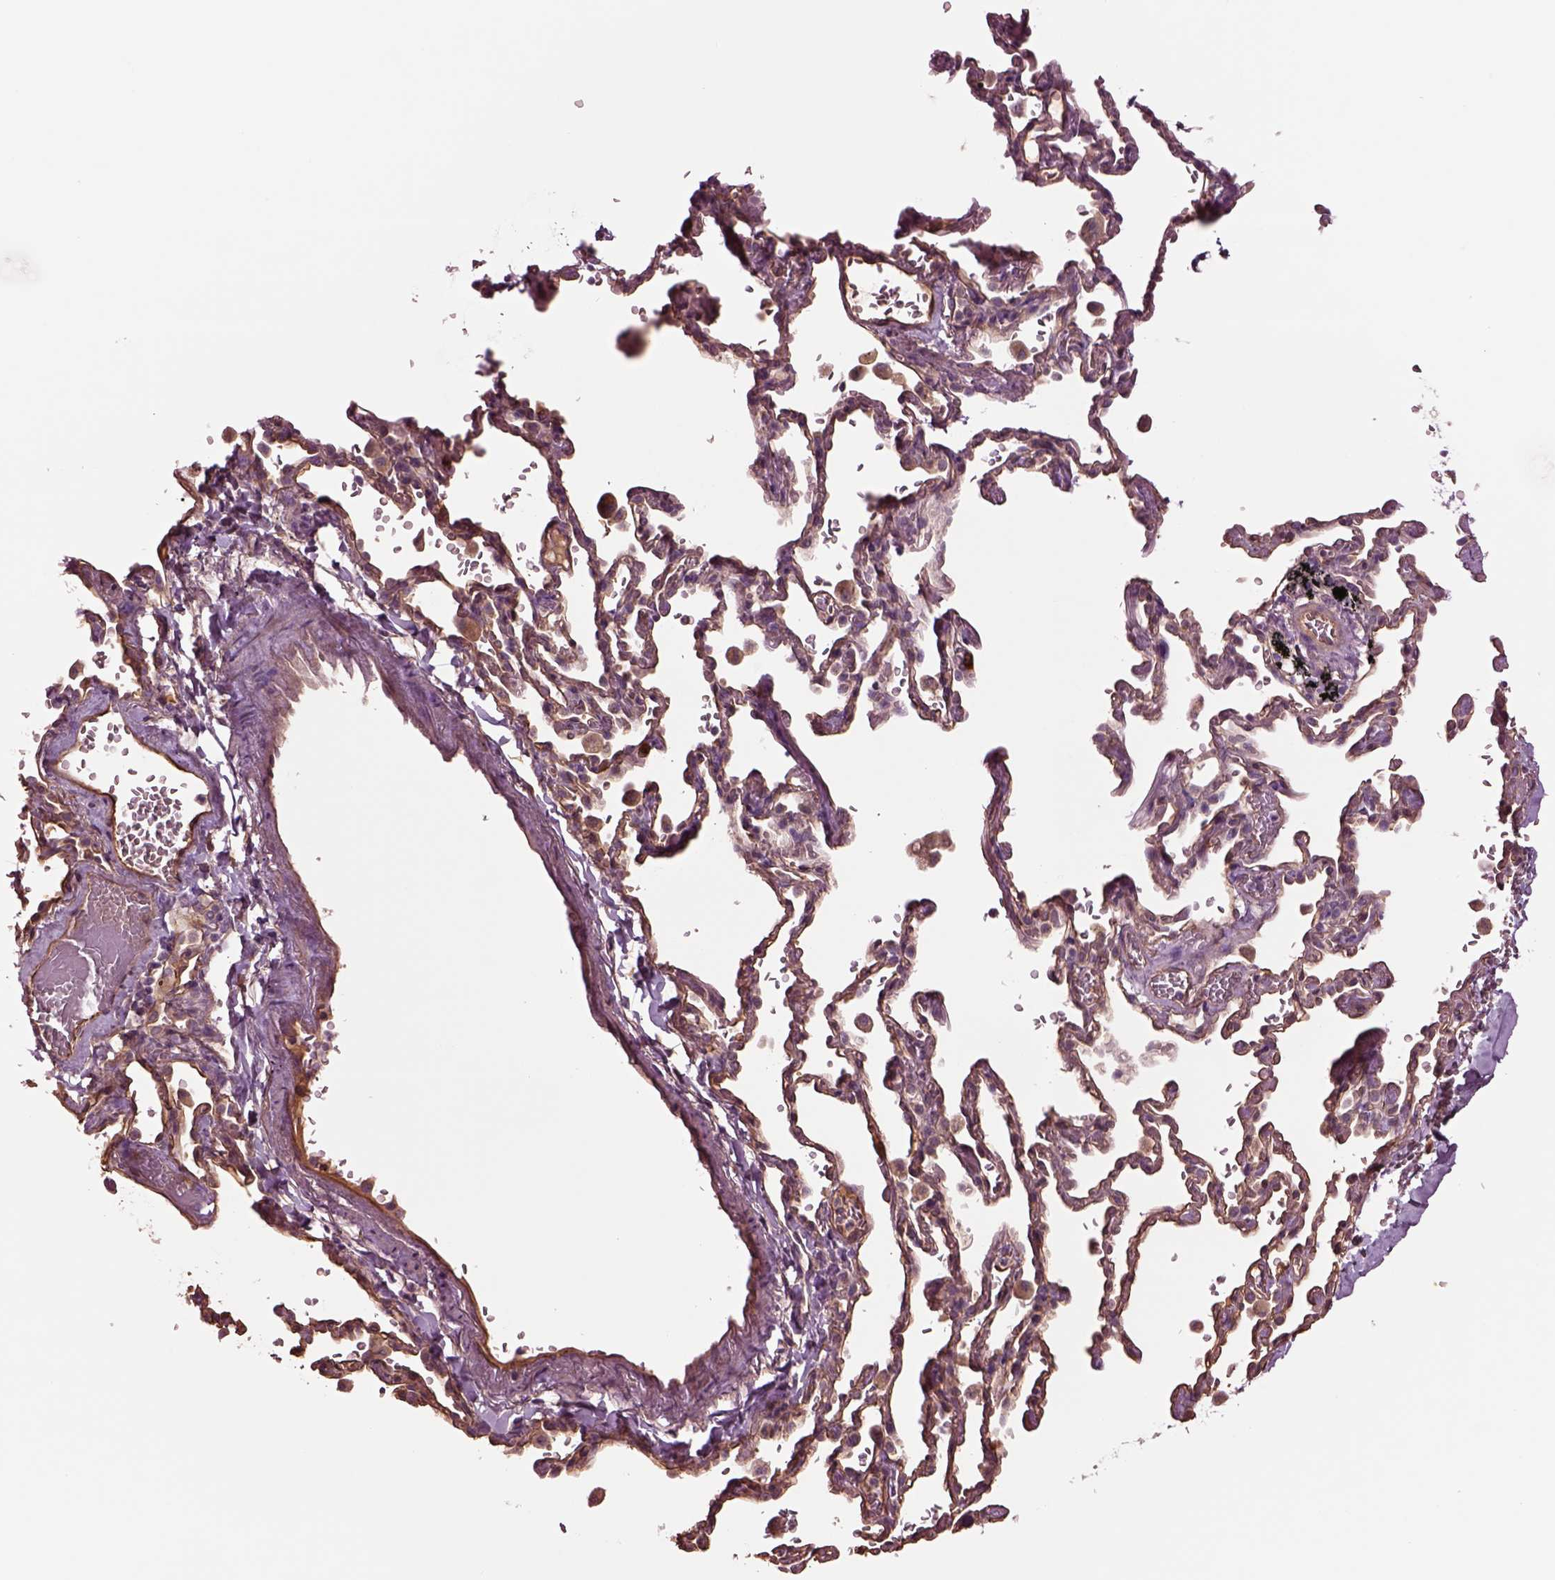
{"staining": {"intensity": "negative", "quantity": "none", "location": "none"}, "tissue": "adipose tissue", "cell_type": "Adipocytes", "image_type": "normal", "snomed": [{"axis": "morphology", "description": "Normal tissue, NOS"}, {"axis": "topography", "description": "Cartilage tissue"}, {"axis": "topography", "description": "Bronchus"}, {"axis": "topography", "description": "Peripheral nerve tissue"}], "caption": "This is a histopathology image of immunohistochemistry staining of unremarkable adipose tissue, which shows no staining in adipocytes. (Brightfield microscopy of DAB immunohistochemistry (IHC) at high magnification).", "gene": "HTR1B", "patient": {"sex": "male", "age": 67}}